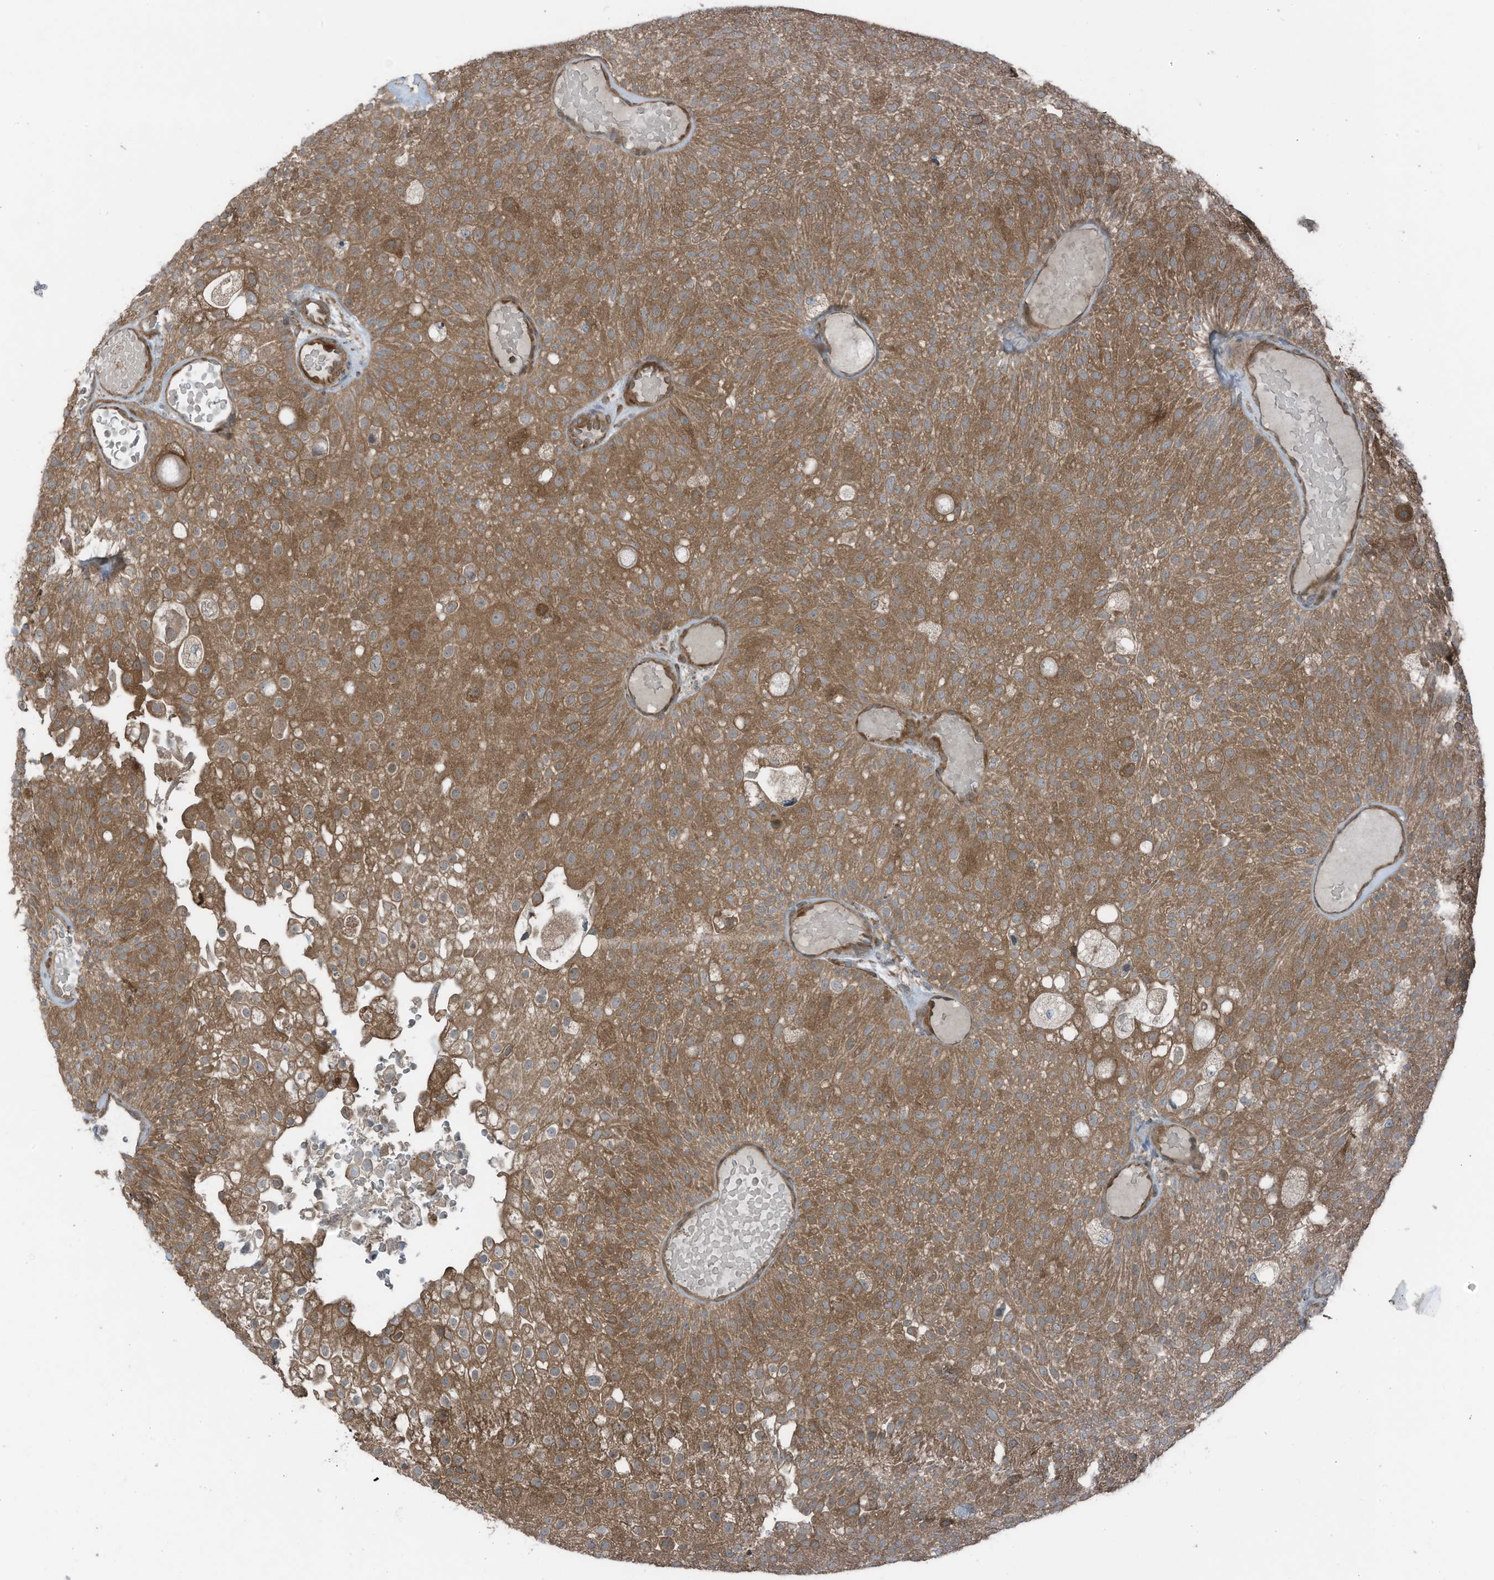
{"staining": {"intensity": "moderate", "quantity": ">75%", "location": "cytoplasmic/membranous"}, "tissue": "urothelial cancer", "cell_type": "Tumor cells", "image_type": "cancer", "snomed": [{"axis": "morphology", "description": "Urothelial carcinoma, Low grade"}, {"axis": "topography", "description": "Urinary bladder"}], "caption": "Protein expression analysis of human urothelial carcinoma (low-grade) reveals moderate cytoplasmic/membranous staining in approximately >75% of tumor cells. (IHC, brightfield microscopy, high magnification).", "gene": "TXNDC9", "patient": {"sex": "male", "age": 78}}